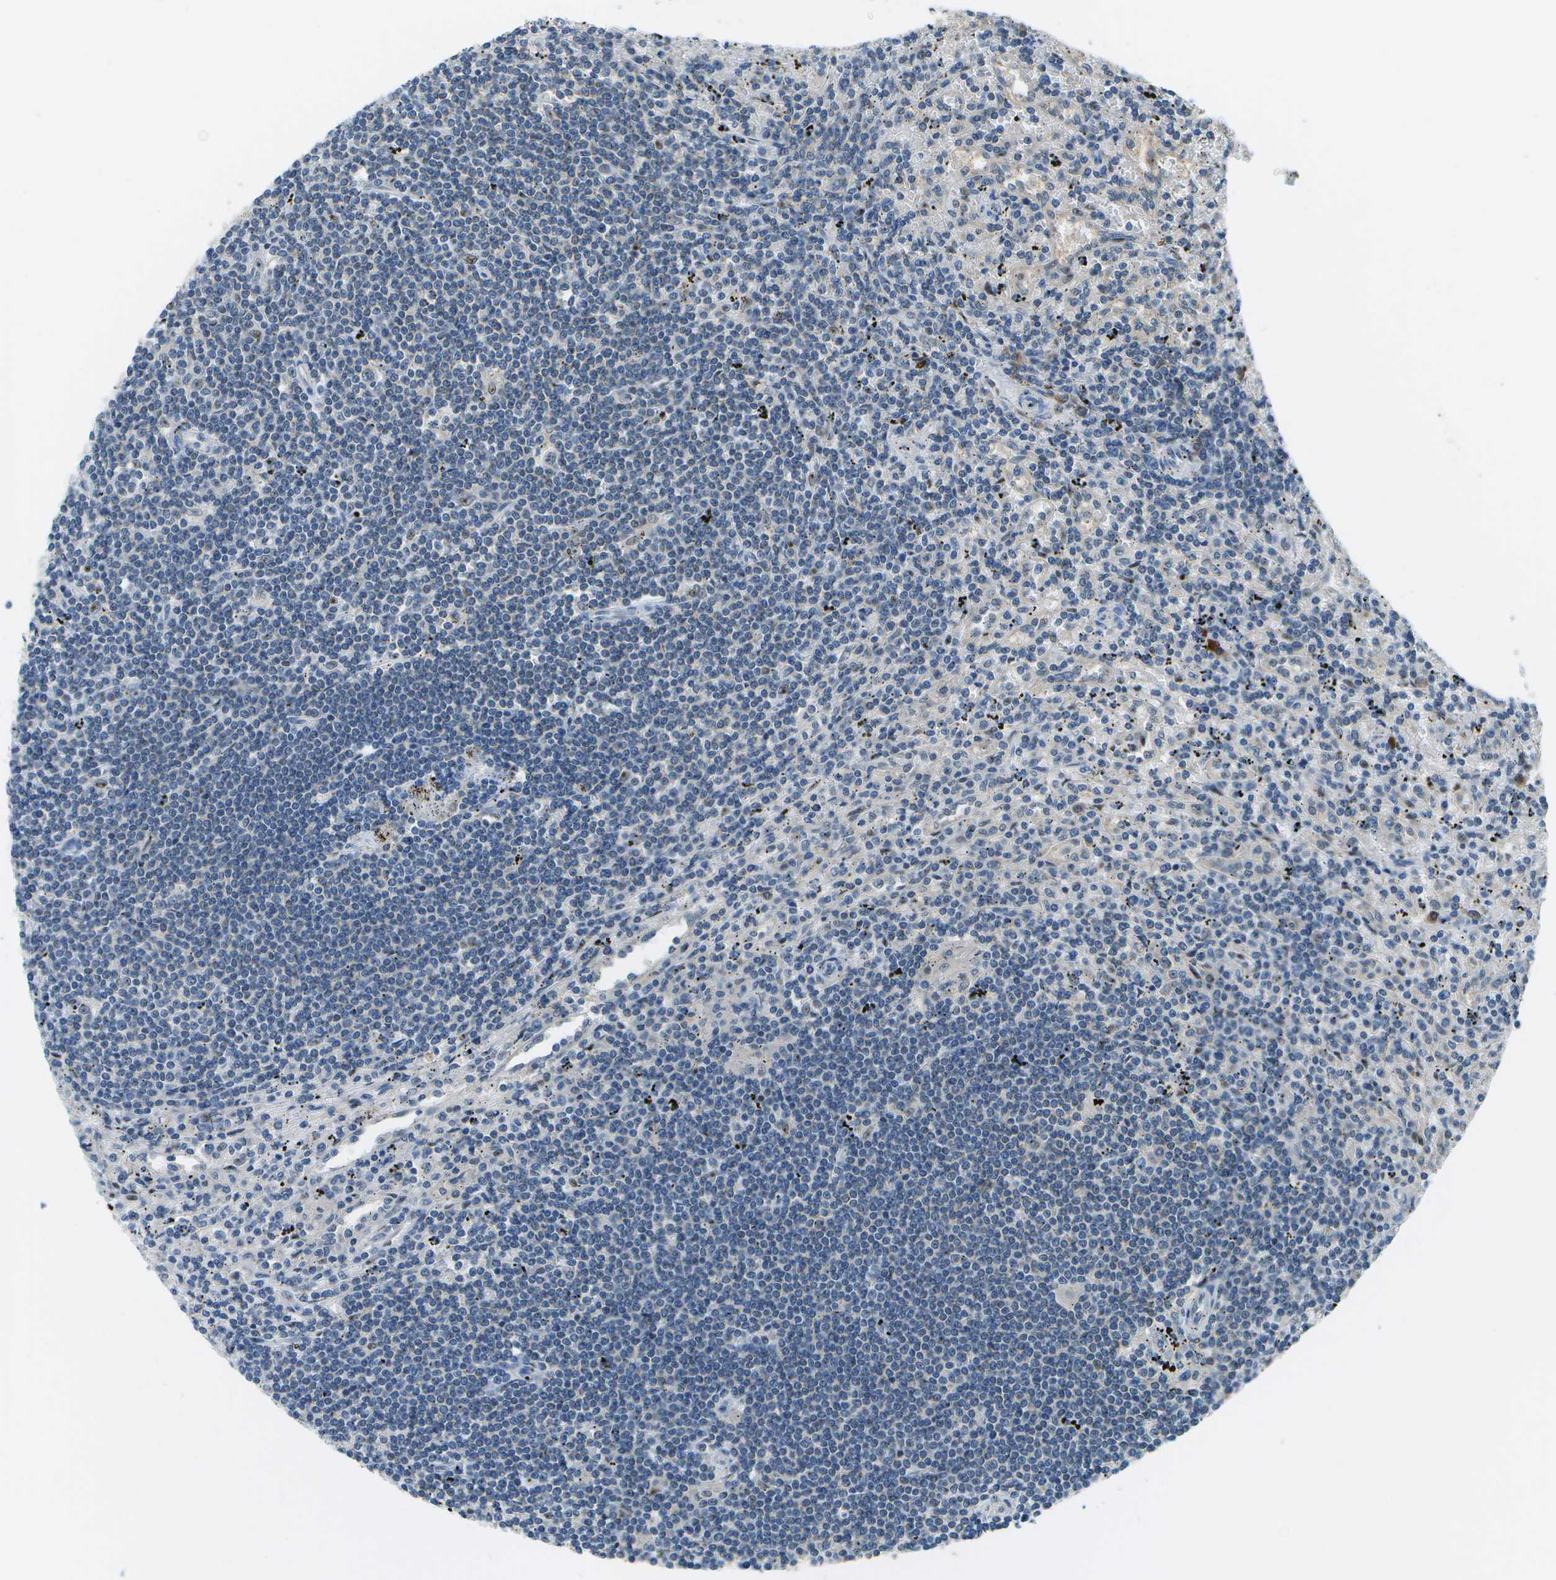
{"staining": {"intensity": "negative", "quantity": "none", "location": "none"}, "tissue": "lymphoma", "cell_type": "Tumor cells", "image_type": "cancer", "snomed": [{"axis": "morphology", "description": "Malignant lymphoma, non-Hodgkin's type, Low grade"}, {"axis": "topography", "description": "Spleen"}], "caption": "DAB immunohistochemical staining of low-grade malignant lymphoma, non-Hodgkin's type reveals no significant expression in tumor cells.", "gene": "PTGIS", "patient": {"sex": "male", "age": 76}}